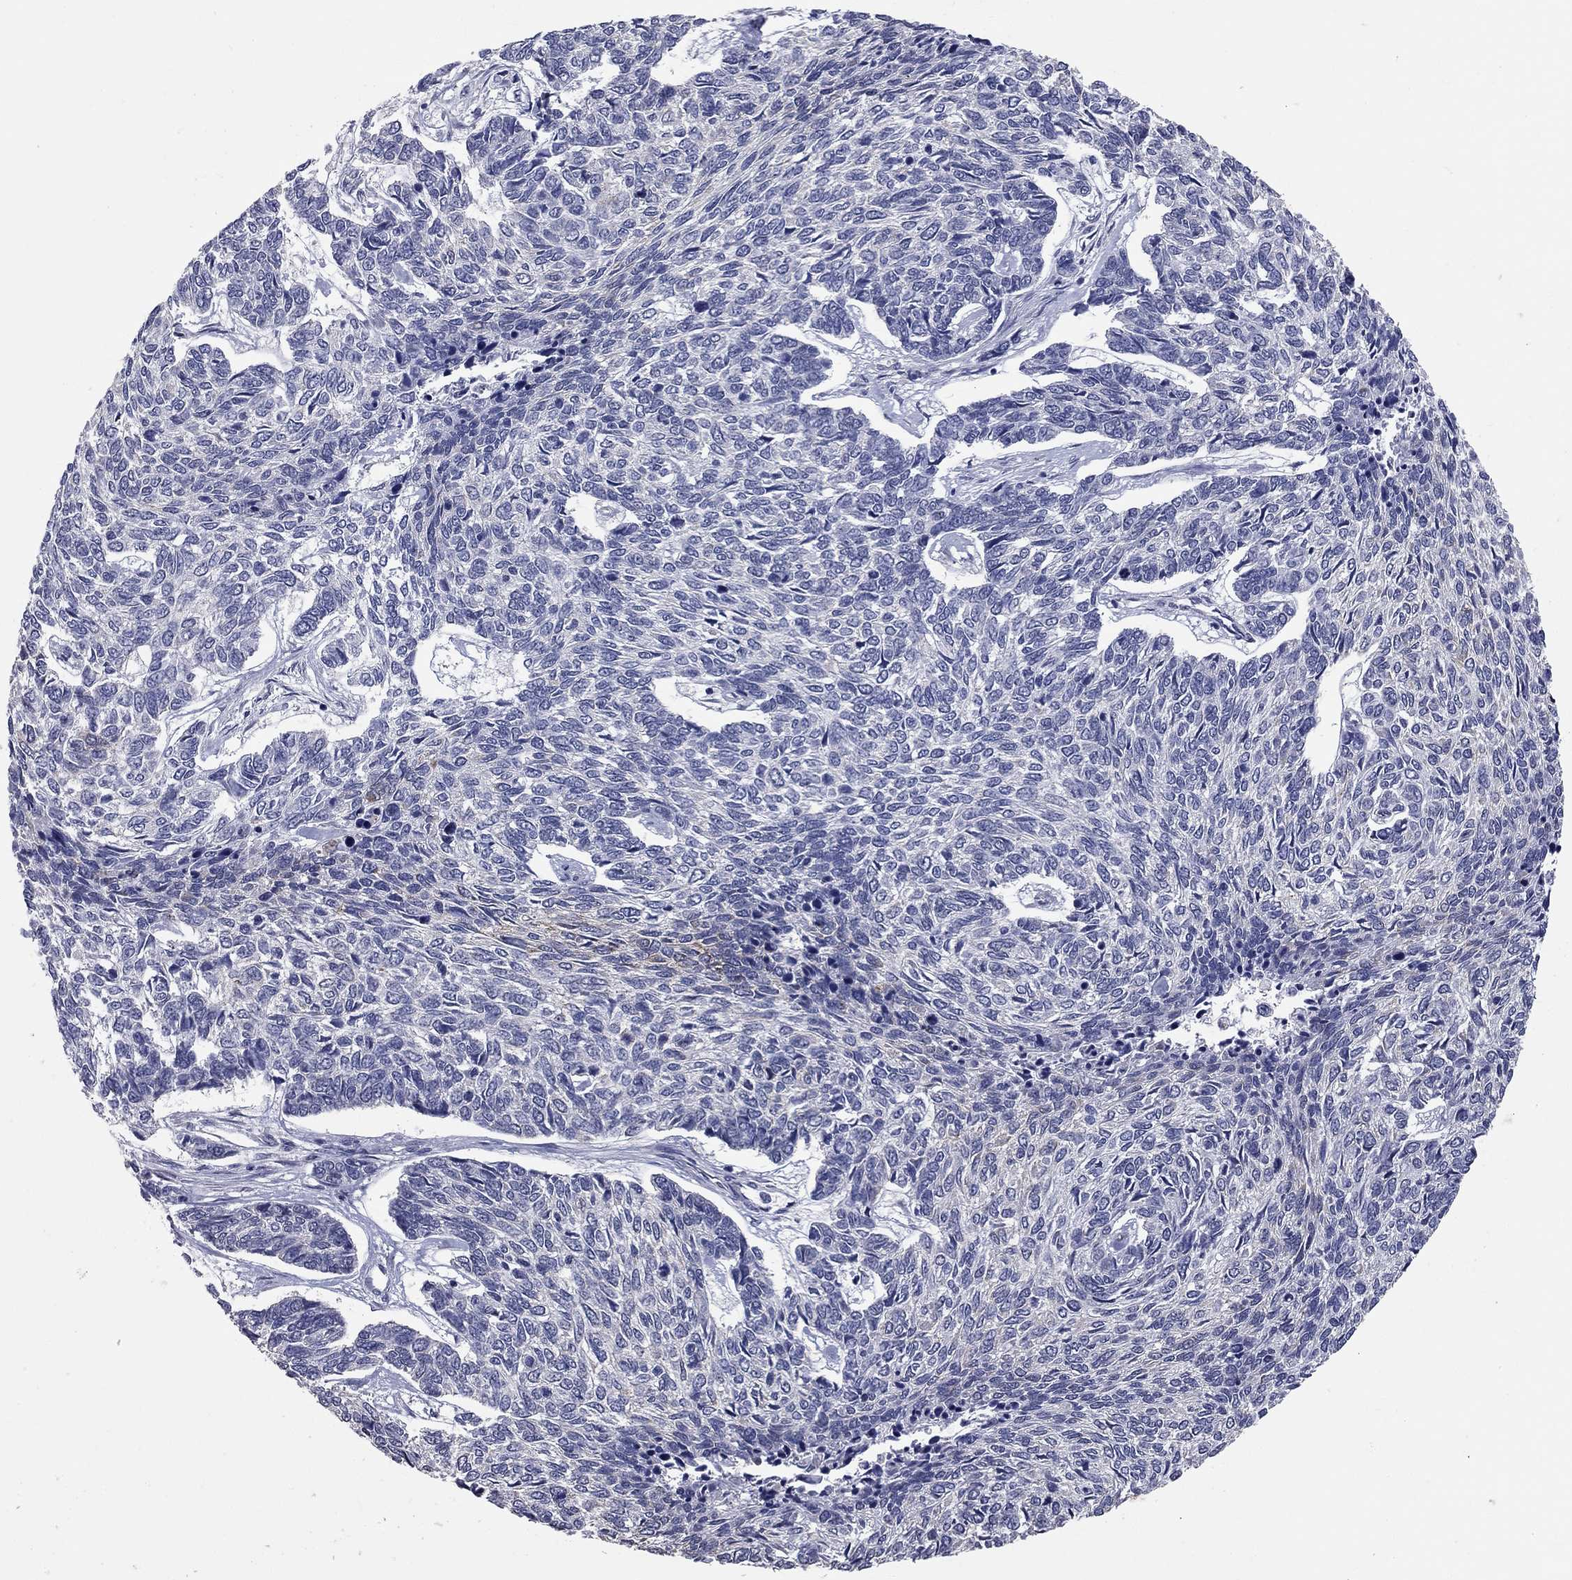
{"staining": {"intensity": "moderate", "quantity": "<25%", "location": "cytoplasmic/membranous"}, "tissue": "skin cancer", "cell_type": "Tumor cells", "image_type": "cancer", "snomed": [{"axis": "morphology", "description": "Basal cell carcinoma"}, {"axis": "topography", "description": "Skin"}], "caption": "Brown immunohistochemical staining in human skin cancer (basal cell carcinoma) reveals moderate cytoplasmic/membranous staining in approximately <25% of tumor cells.", "gene": "SHOC2", "patient": {"sex": "female", "age": 65}}